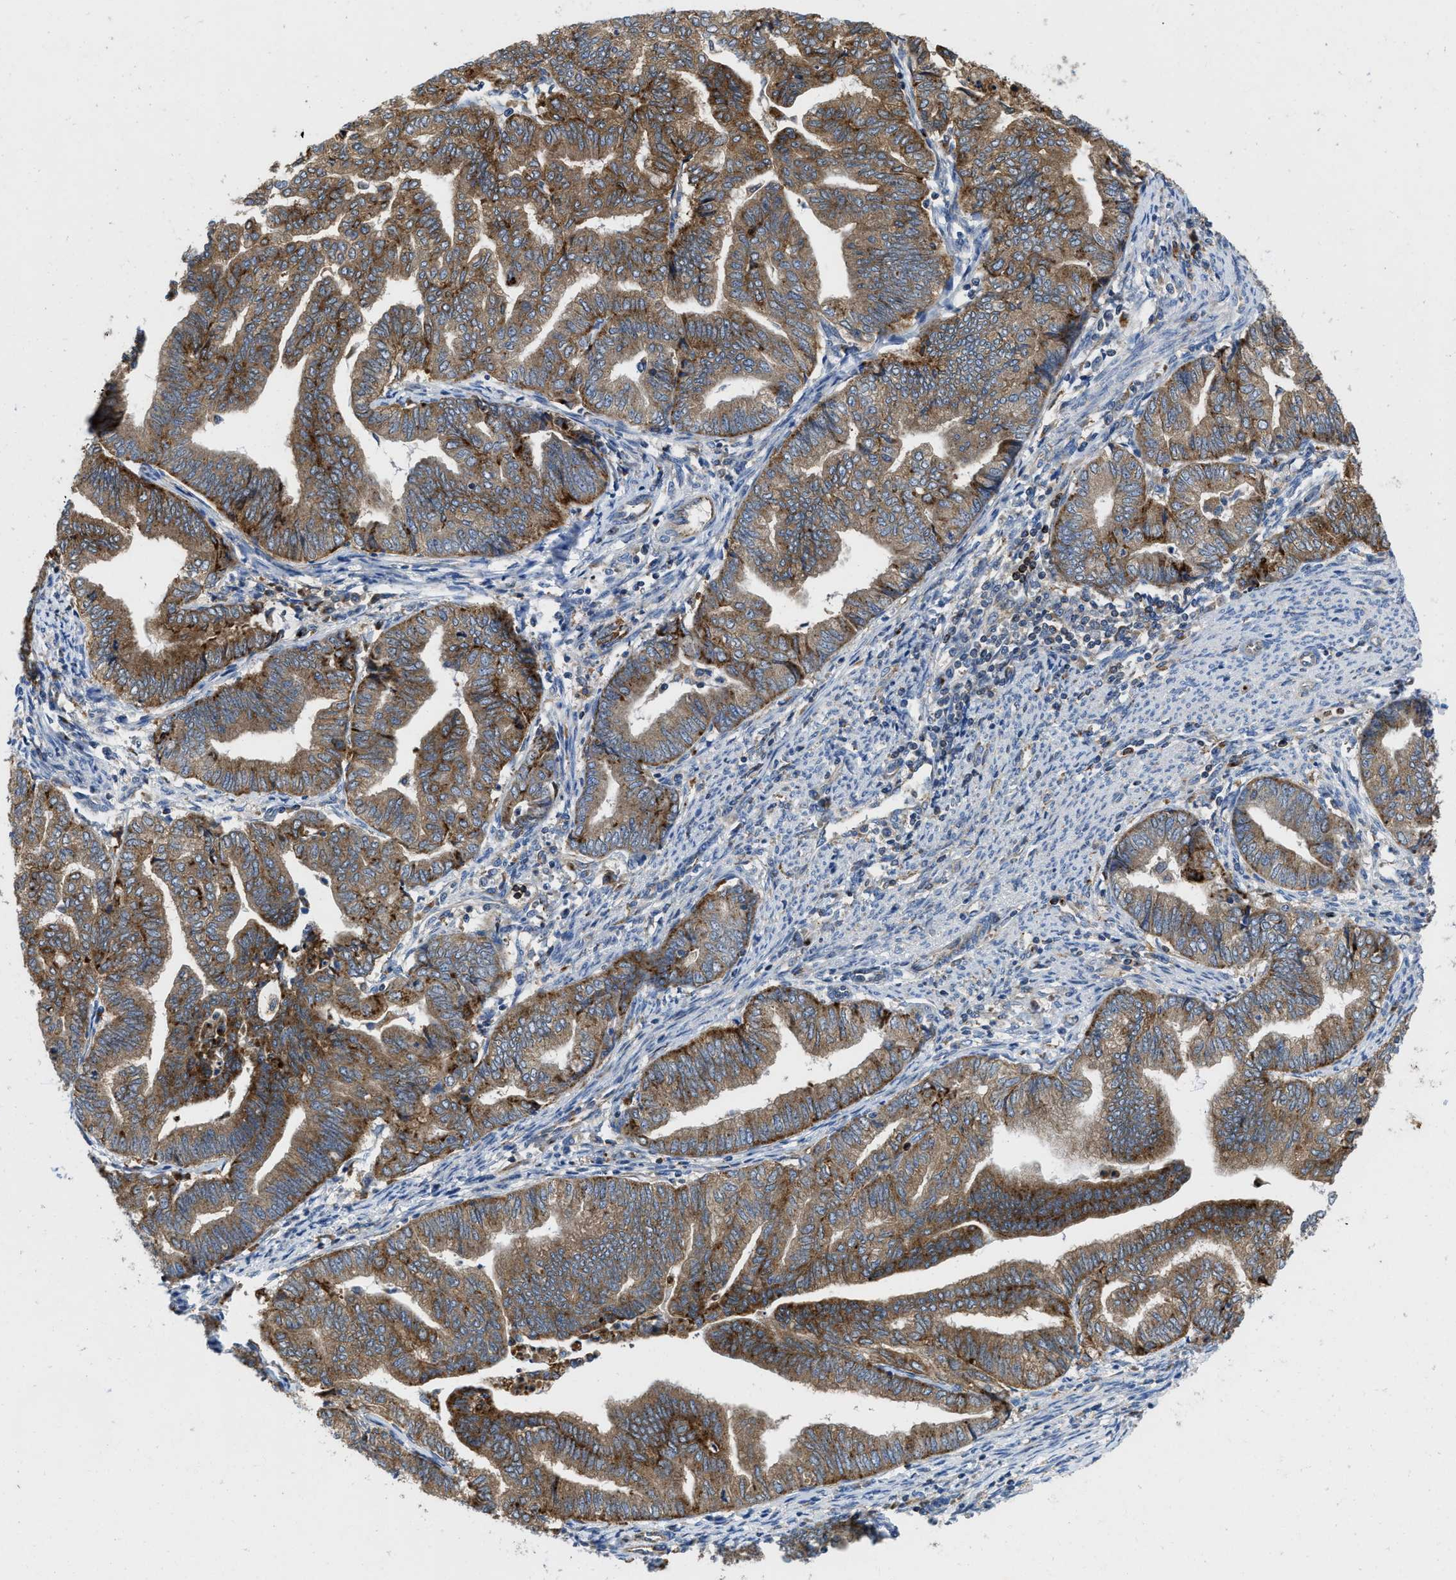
{"staining": {"intensity": "moderate", "quantity": ">75%", "location": "cytoplasmic/membranous"}, "tissue": "endometrial cancer", "cell_type": "Tumor cells", "image_type": "cancer", "snomed": [{"axis": "morphology", "description": "Adenocarcinoma, NOS"}, {"axis": "topography", "description": "Endometrium"}], "caption": "The micrograph shows a brown stain indicating the presence of a protein in the cytoplasmic/membranous of tumor cells in endometrial cancer.", "gene": "ENPP4", "patient": {"sex": "female", "age": 79}}